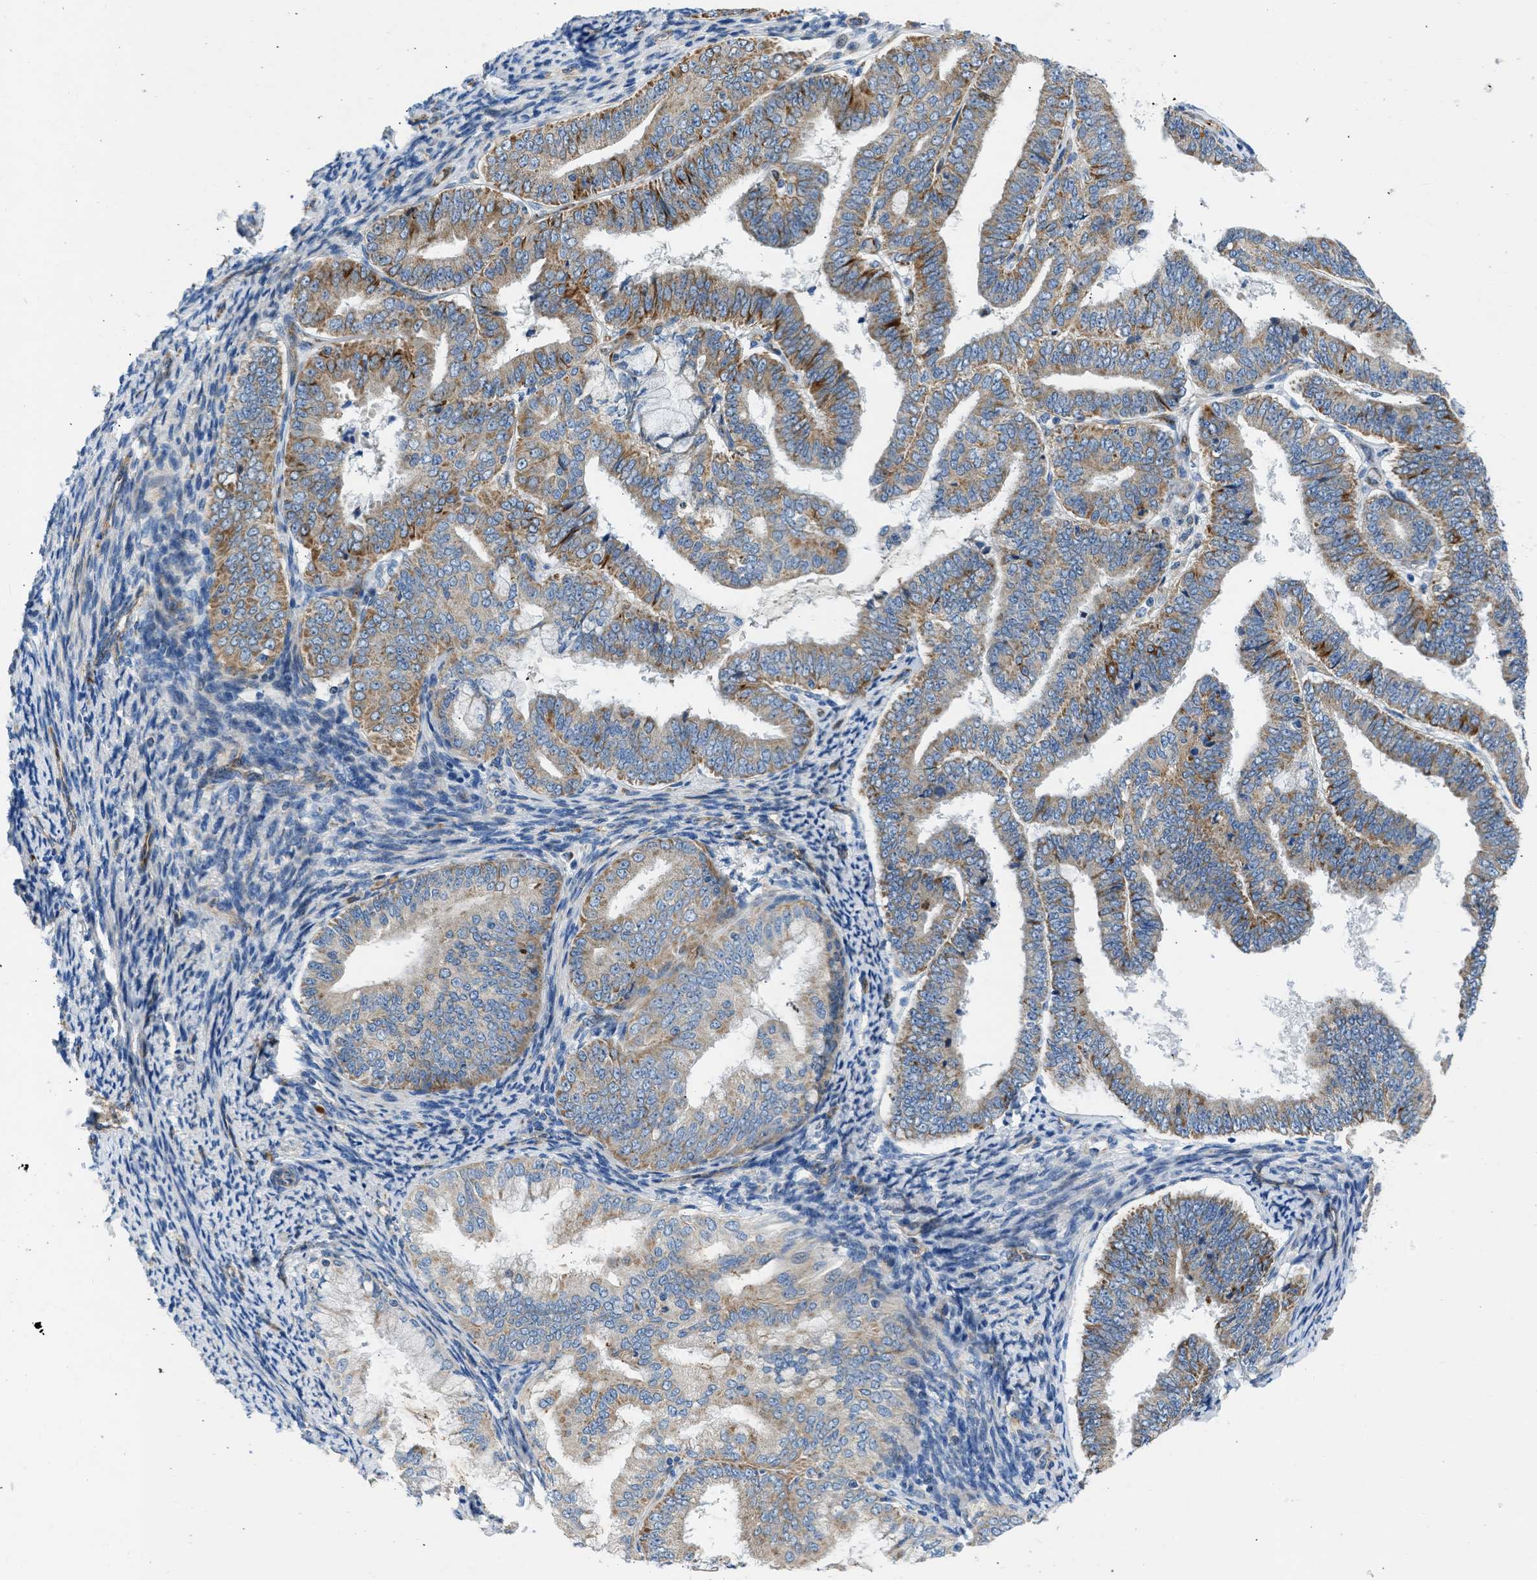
{"staining": {"intensity": "weak", "quantity": "25%-75%", "location": "cytoplasmic/membranous"}, "tissue": "endometrial cancer", "cell_type": "Tumor cells", "image_type": "cancer", "snomed": [{"axis": "morphology", "description": "Adenocarcinoma, NOS"}, {"axis": "topography", "description": "Endometrium"}], "caption": "Approximately 25%-75% of tumor cells in endometrial adenocarcinoma display weak cytoplasmic/membranous protein staining as visualized by brown immunohistochemical staining.", "gene": "ULK4", "patient": {"sex": "female", "age": 63}}